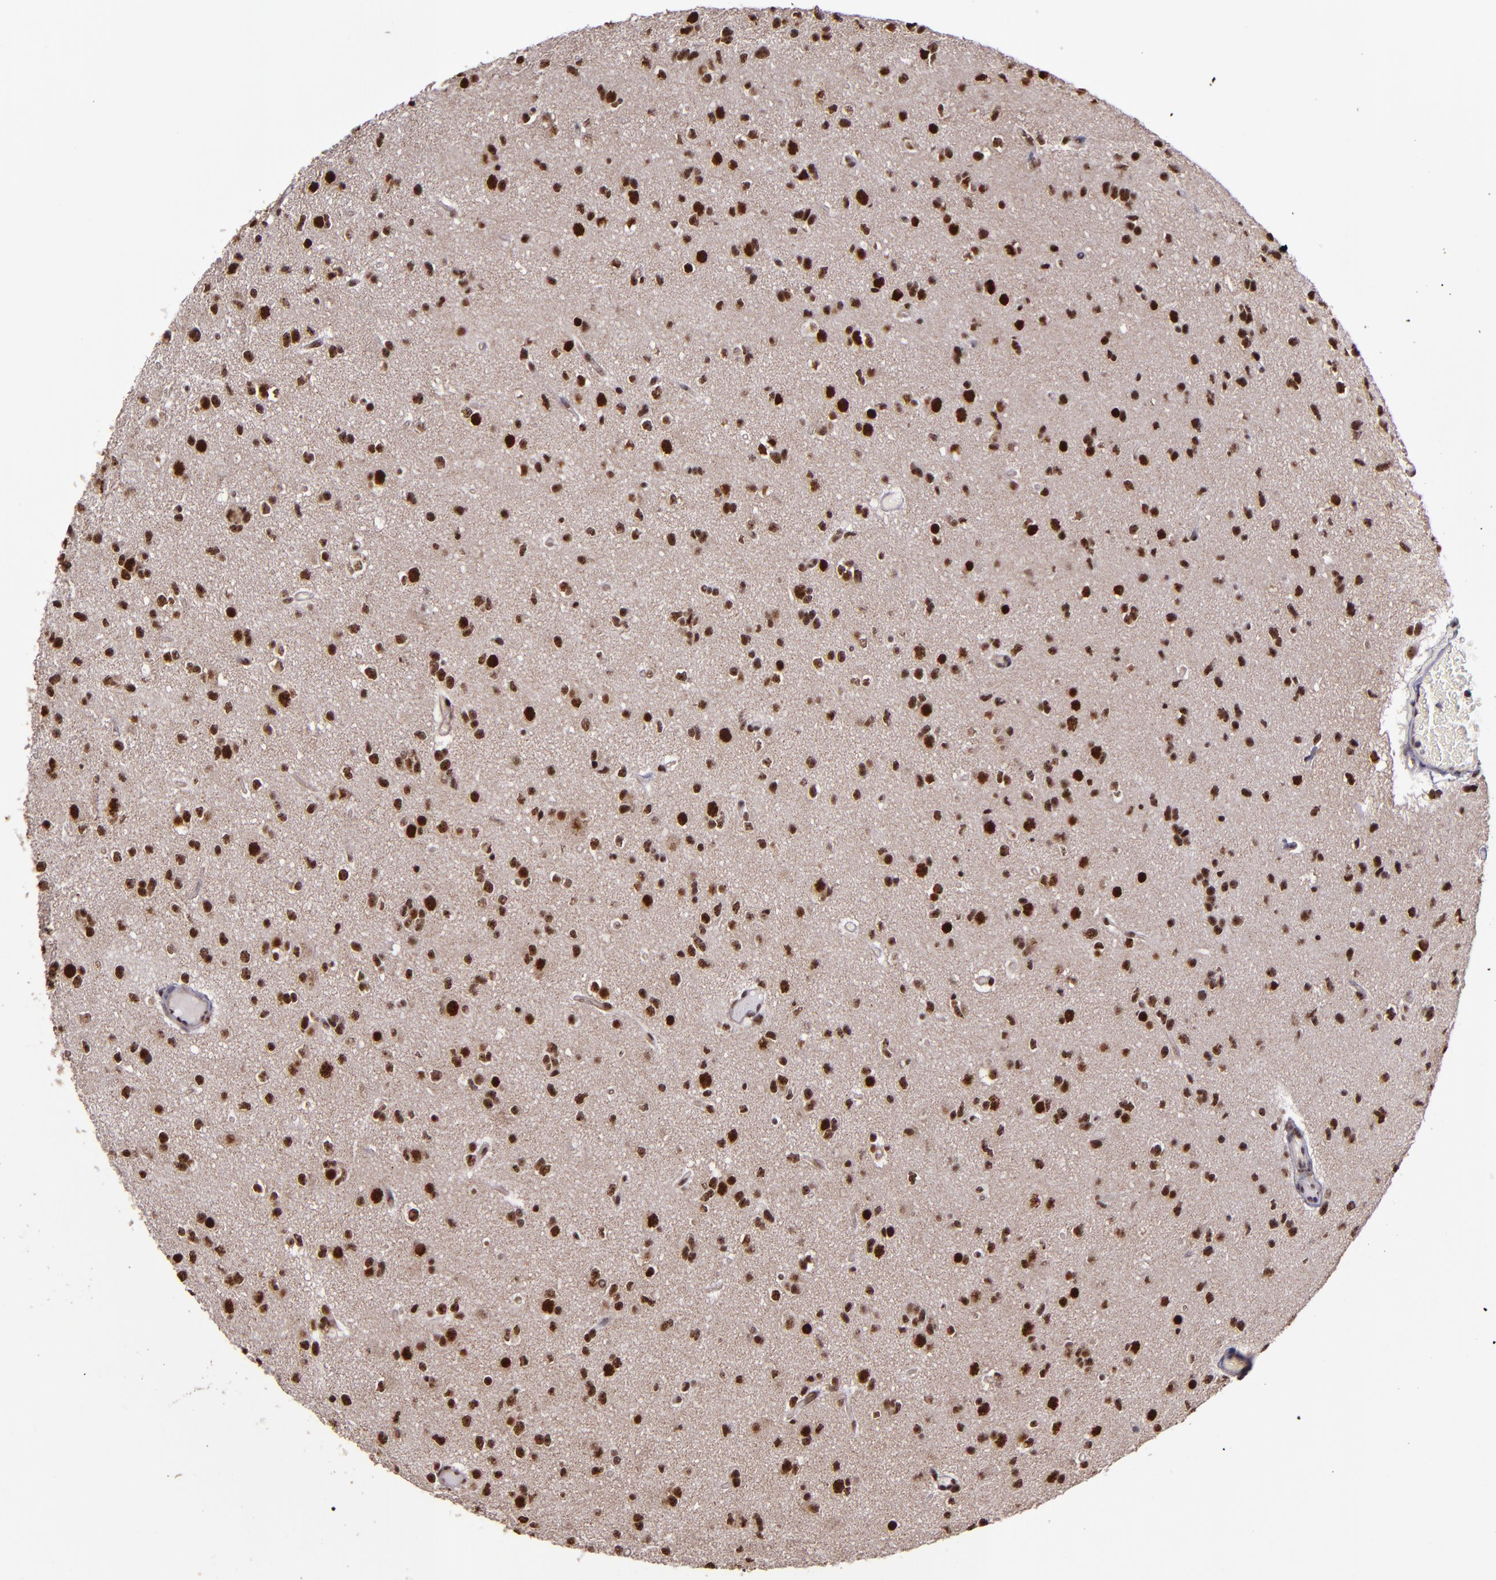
{"staining": {"intensity": "strong", "quantity": ">75%", "location": "nuclear"}, "tissue": "glioma", "cell_type": "Tumor cells", "image_type": "cancer", "snomed": [{"axis": "morphology", "description": "Glioma, malignant, Low grade"}, {"axis": "topography", "description": "Brain"}], "caption": "An immunohistochemistry histopathology image of tumor tissue is shown. Protein staining in brown labels strong nuclear positivity in malignant low-grade glioma within tumor cells.", "gene": "CECR2", "patient": {"sex": "male", "age": 42}}